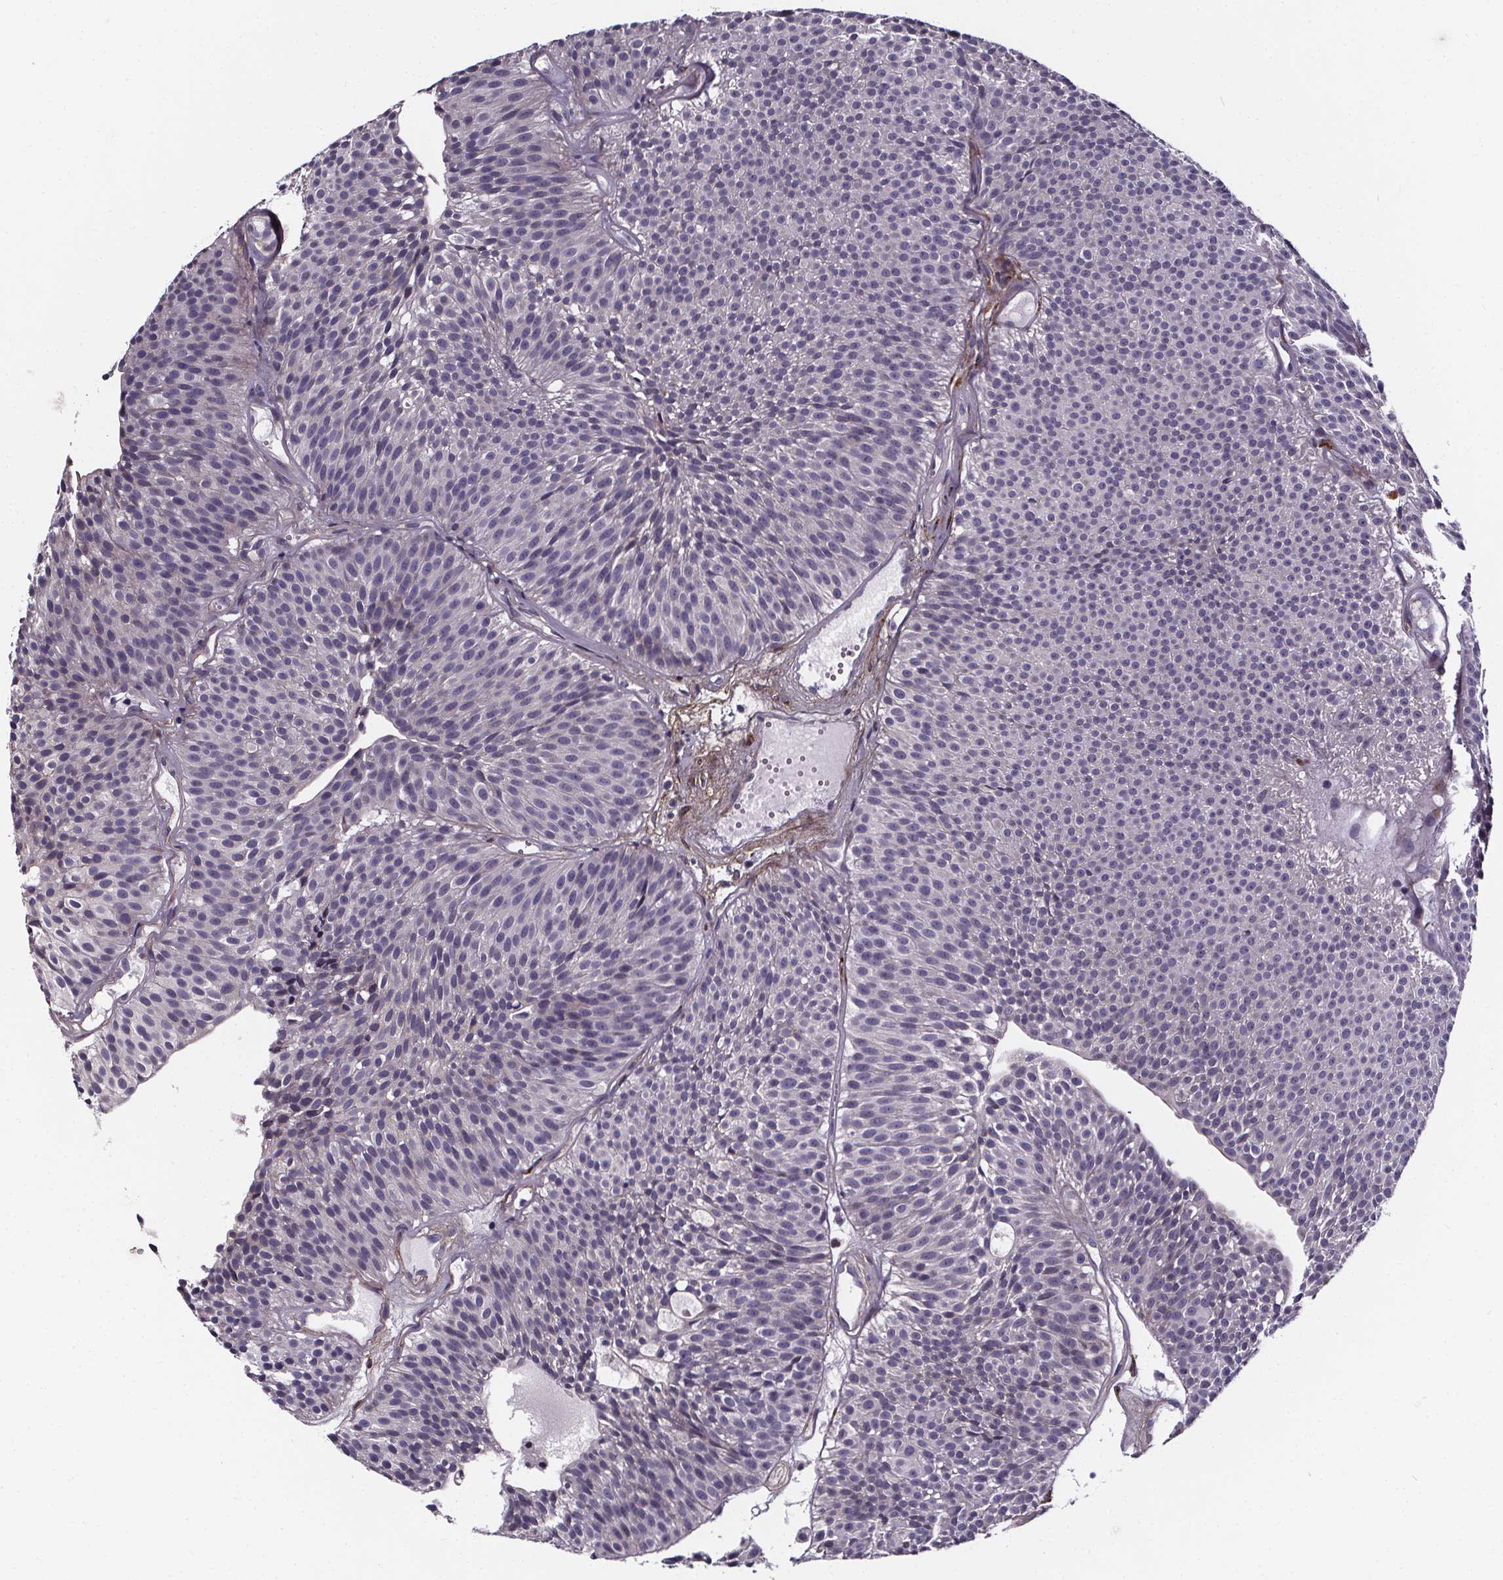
{"staining": {"intensity": "negative", "quantity": "none", "location": "none"}, "tissue": "urothelial cancer", "cell_type": "Tumor cells", "image_type": "cancer", "snomed": [{"axis": "morphology", "description": "Urothelial carcinoma, Low grade"}, {"axis": "topography", "description": "Urinary bladder"}], "caption": "Tumor cells are negative for protein expression in human urothelial cancer.", "gene": "AEBP1", "patient": {"sex": "male", "age": 63}}